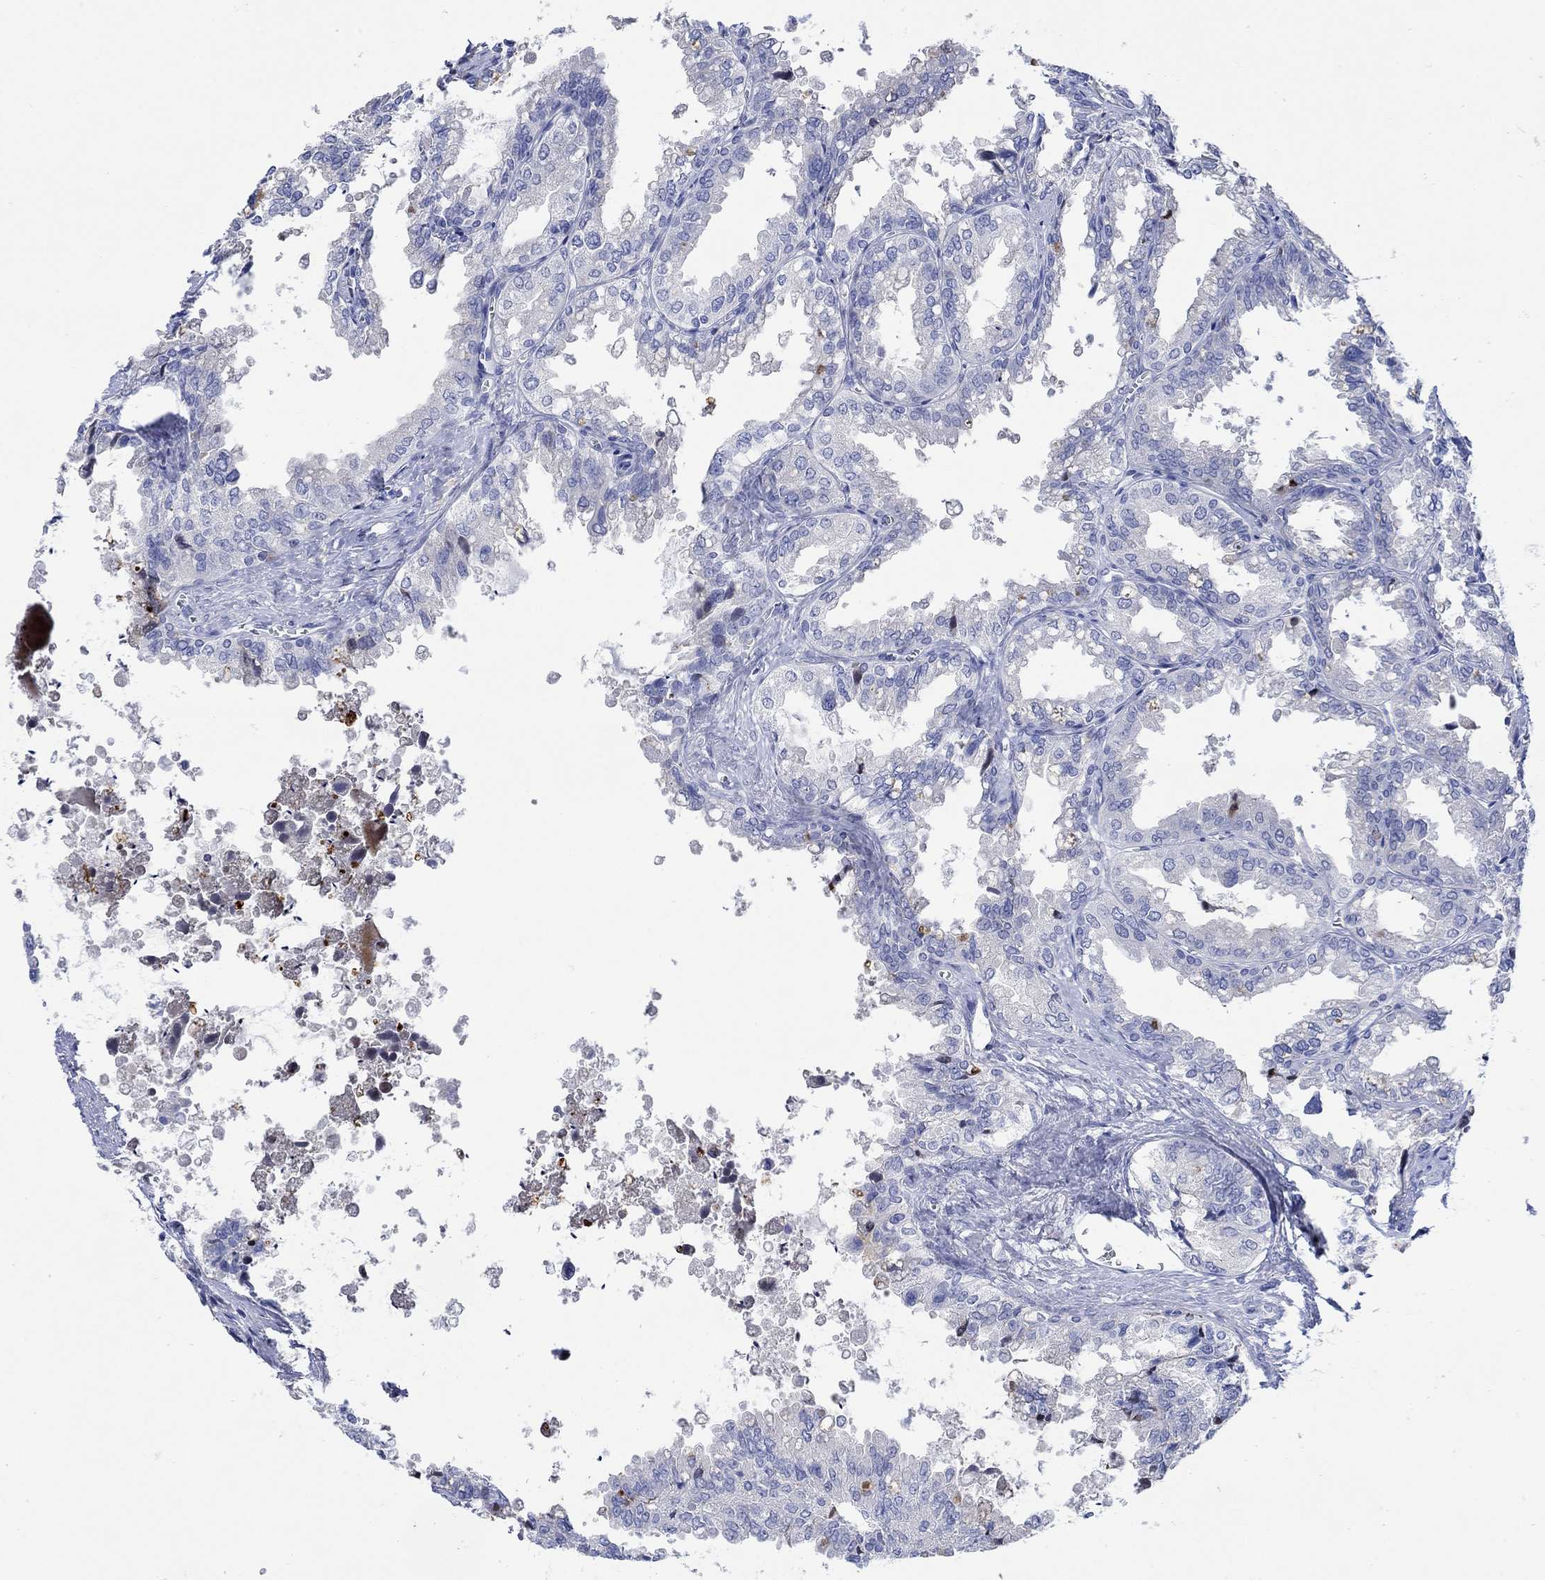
{"staining": {"intensity": "negative", "quantity": "none", "location": "none"}, "tissue": "seminal vesicle", "cell_type": "Glandular cells", "image_type": "normal", "snomed": [{"axis": "morphology", "description": "Normal tissue, NOS"}, {"axis": "topography", "description": "Seminal veicle"}], "caption": "Immunohistochemistry (IHC) of normal human seminal vesicle exhibits no staining in glandular cells.", "gene": "P2RY6", "patient": {"sex": "male", "age": 67}}